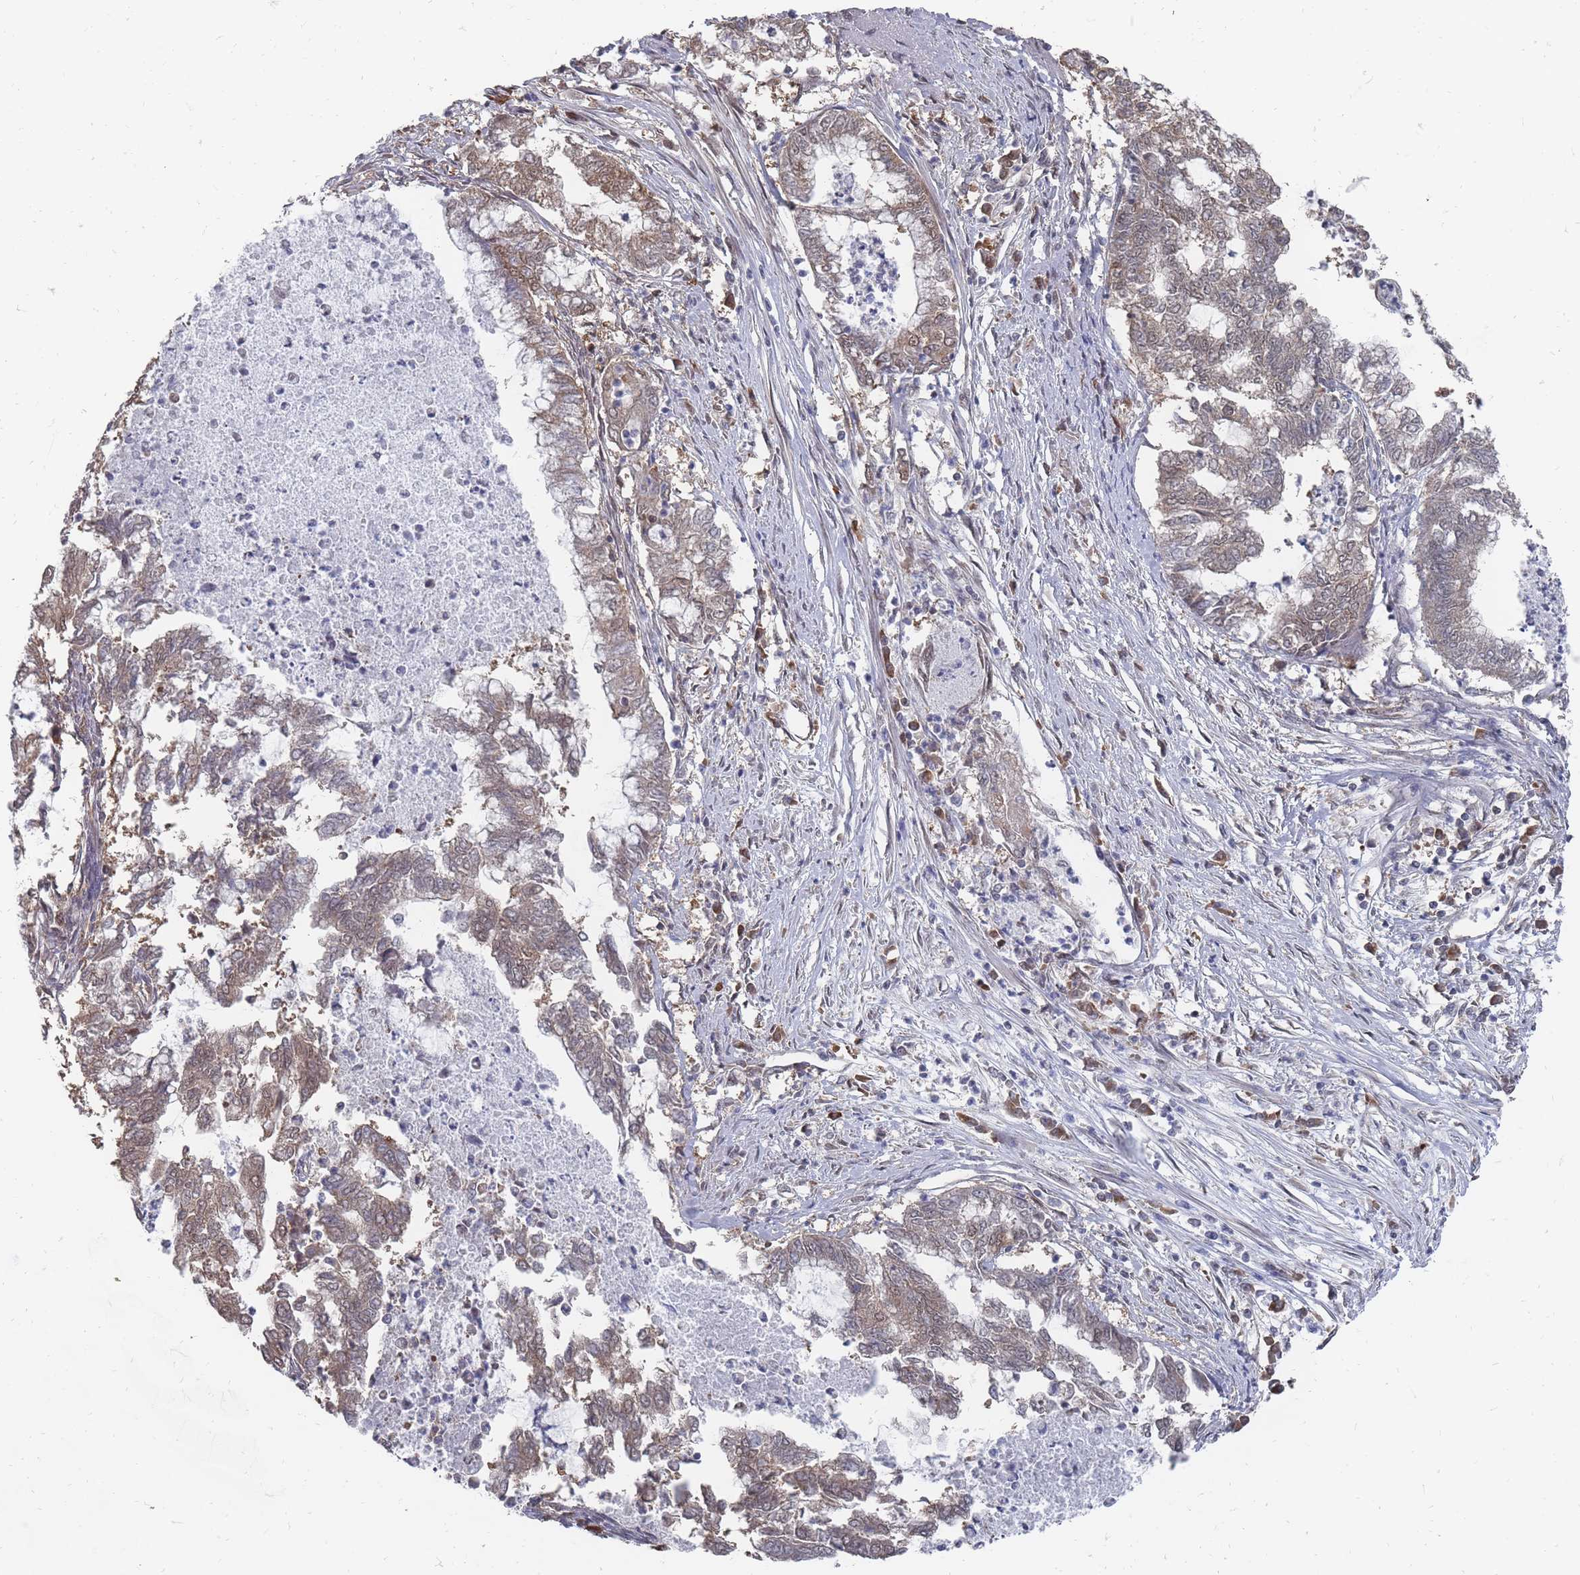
{"staining": {"intensity": "moderate", "quantity": ">75%", "location": "cytoplasmic/membranous"}, "tissue": "endometrial cancer", "cell_type": "Tumor cells", "image_type": "cancer", "snomed": [{"axis": "morphology", "description": "Adenocarcinoma, NOS"}, {"axis": "topography", "description": "Endometrium"}], "caption": "Immunohistochemistry (IHC) (DAB (3,3'-diaminobenzidine)) staining of adenocarcinoma (endometrial) displays moderate cytoplasmic/membranous protein expression in approximately >75% of tumor cells. Immunohistochemistry stains the protein of interest in brown and the nuclei are stained blue.", "gene": "NKD1", "patient": {"sex": "female", "age": 79}}